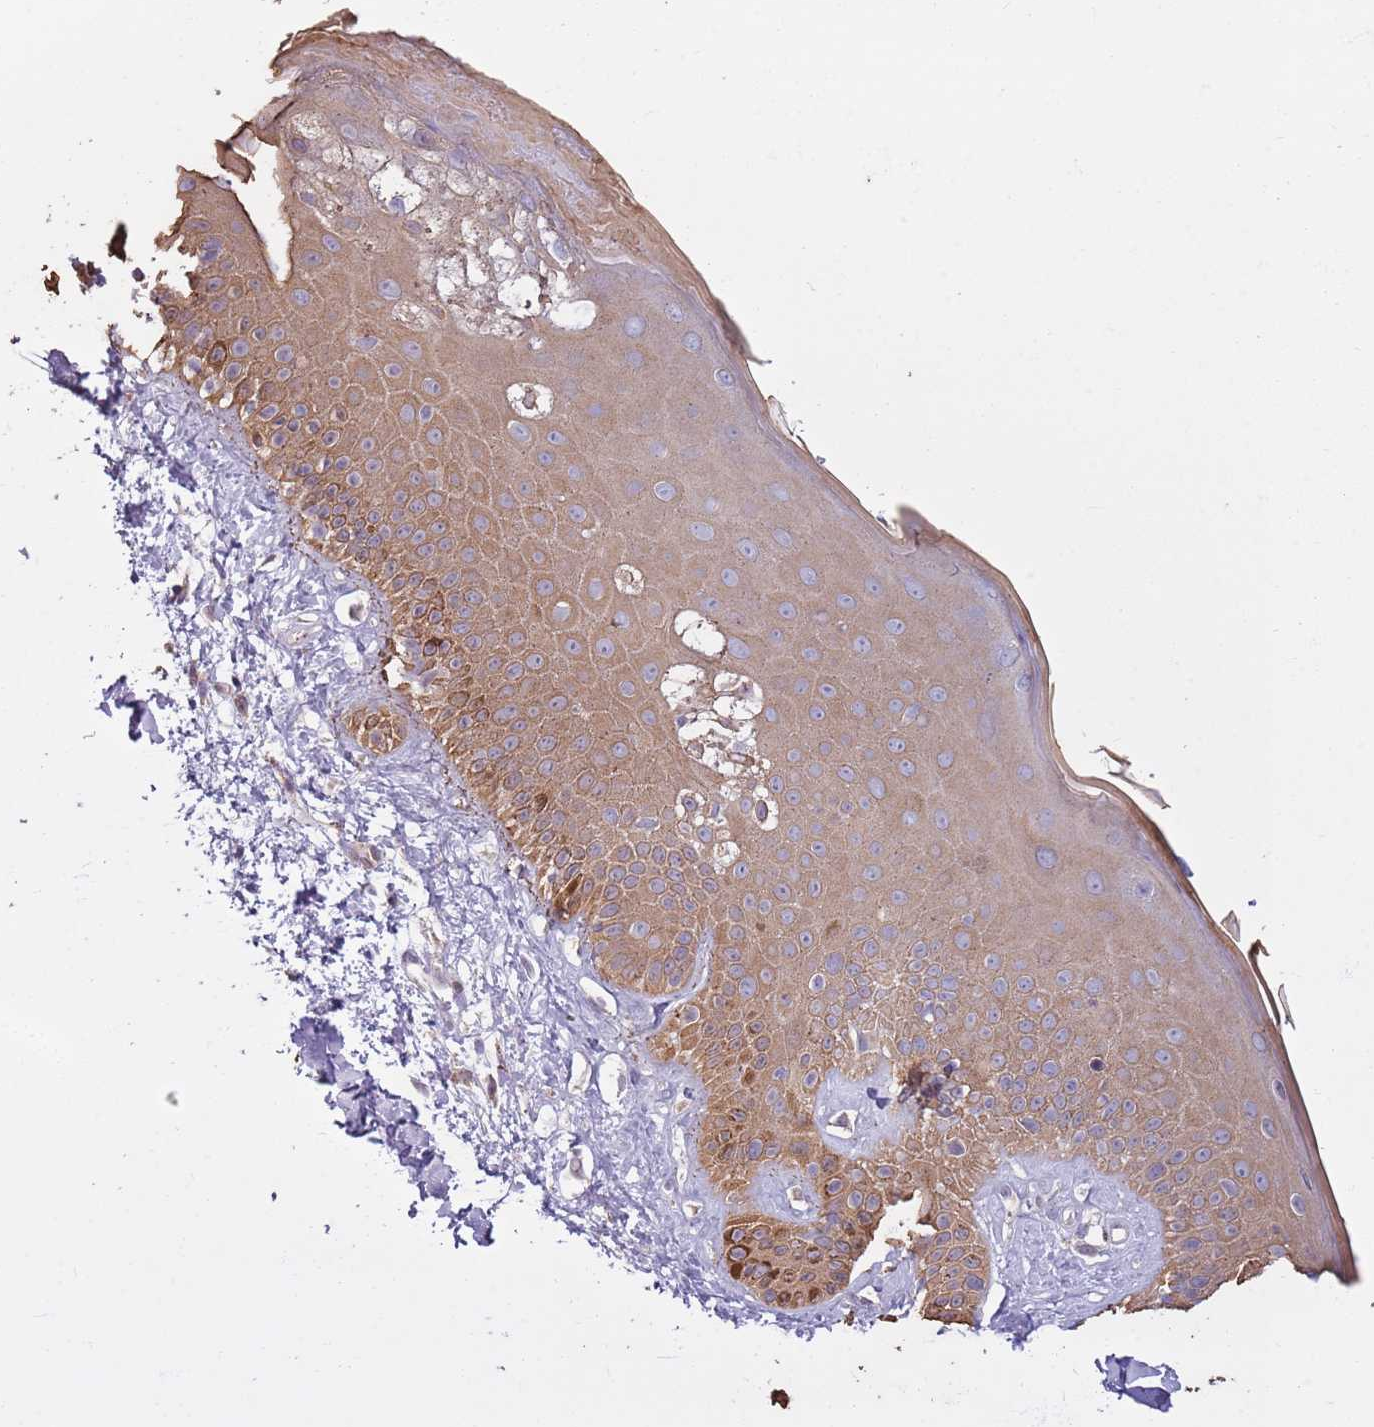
{"staining": {"intensity": "negative", "quantity": "none", "location": "none"}, "tissue": "skin", "cell_type": "Fibroblasts", "image_type": "normal", "snomed": [{"axis": "morphology", "description": "Normal tissue, NOS"}, {"axis": "topography", "description": "Skin"}], "caption": "Skin stained for a protein using immunohistochemistry shows no staining fibroblasts.", "gene": "CAPN9", "patient": {"sex": "male", "age": 52}}